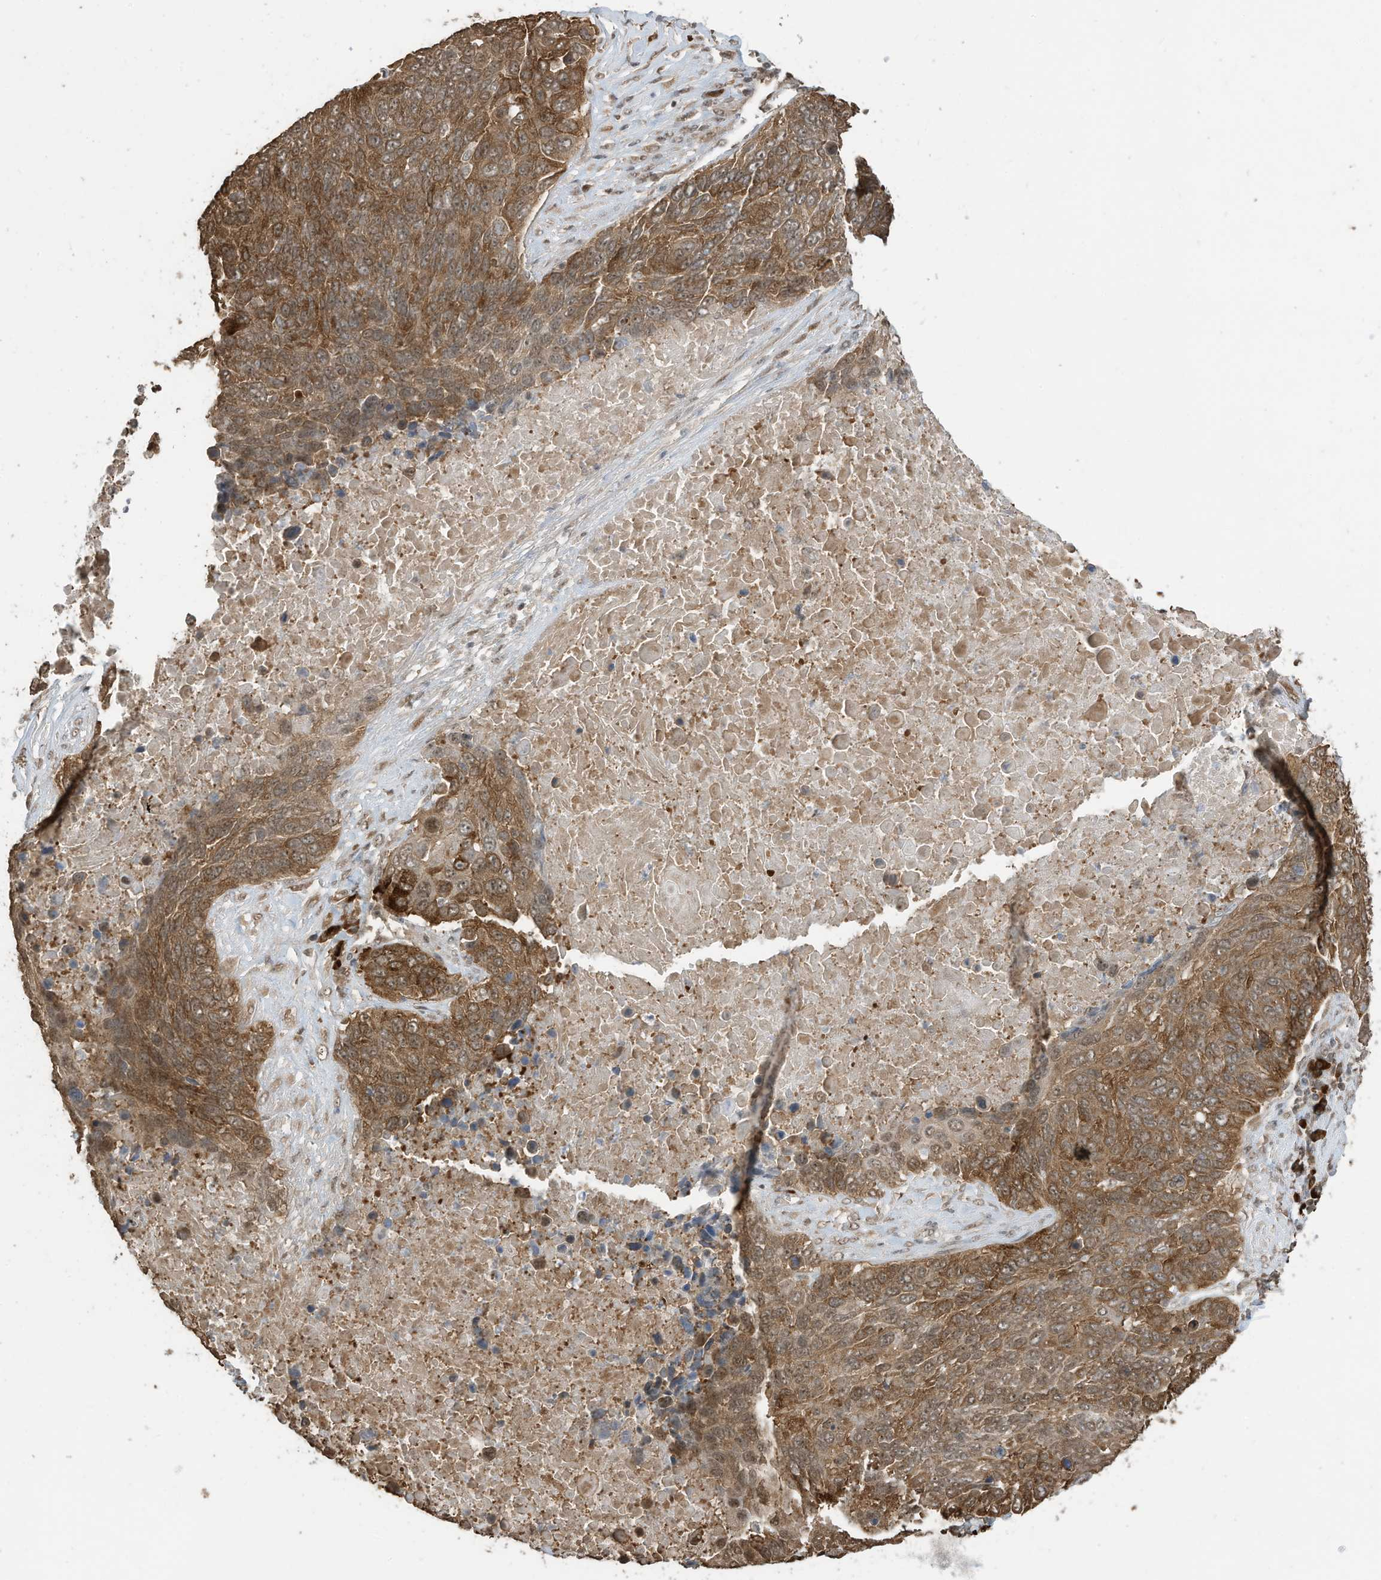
{"staining": {"intensity": "moderate", "quantity": ">75%", "location": "cytoplasmic/membranous,nuclear"}, "tissue": "lung cancer", "cell_type": "Tumor cells", "image_type": "cancer", "snomed": [{"axis": "morphology", "description": "Squamous cell carcinoma, NOS"}, {"axis": "topography", "description": "Lung"}], "caption": "Moderate cytoplasmic/membranous and nuclear protein positivity is appreciated in about >75% of tumor cells in lung squamous cell carcinoma.", "gene": "ZNF195", "patient": {"sex": "male", "age": 66}}